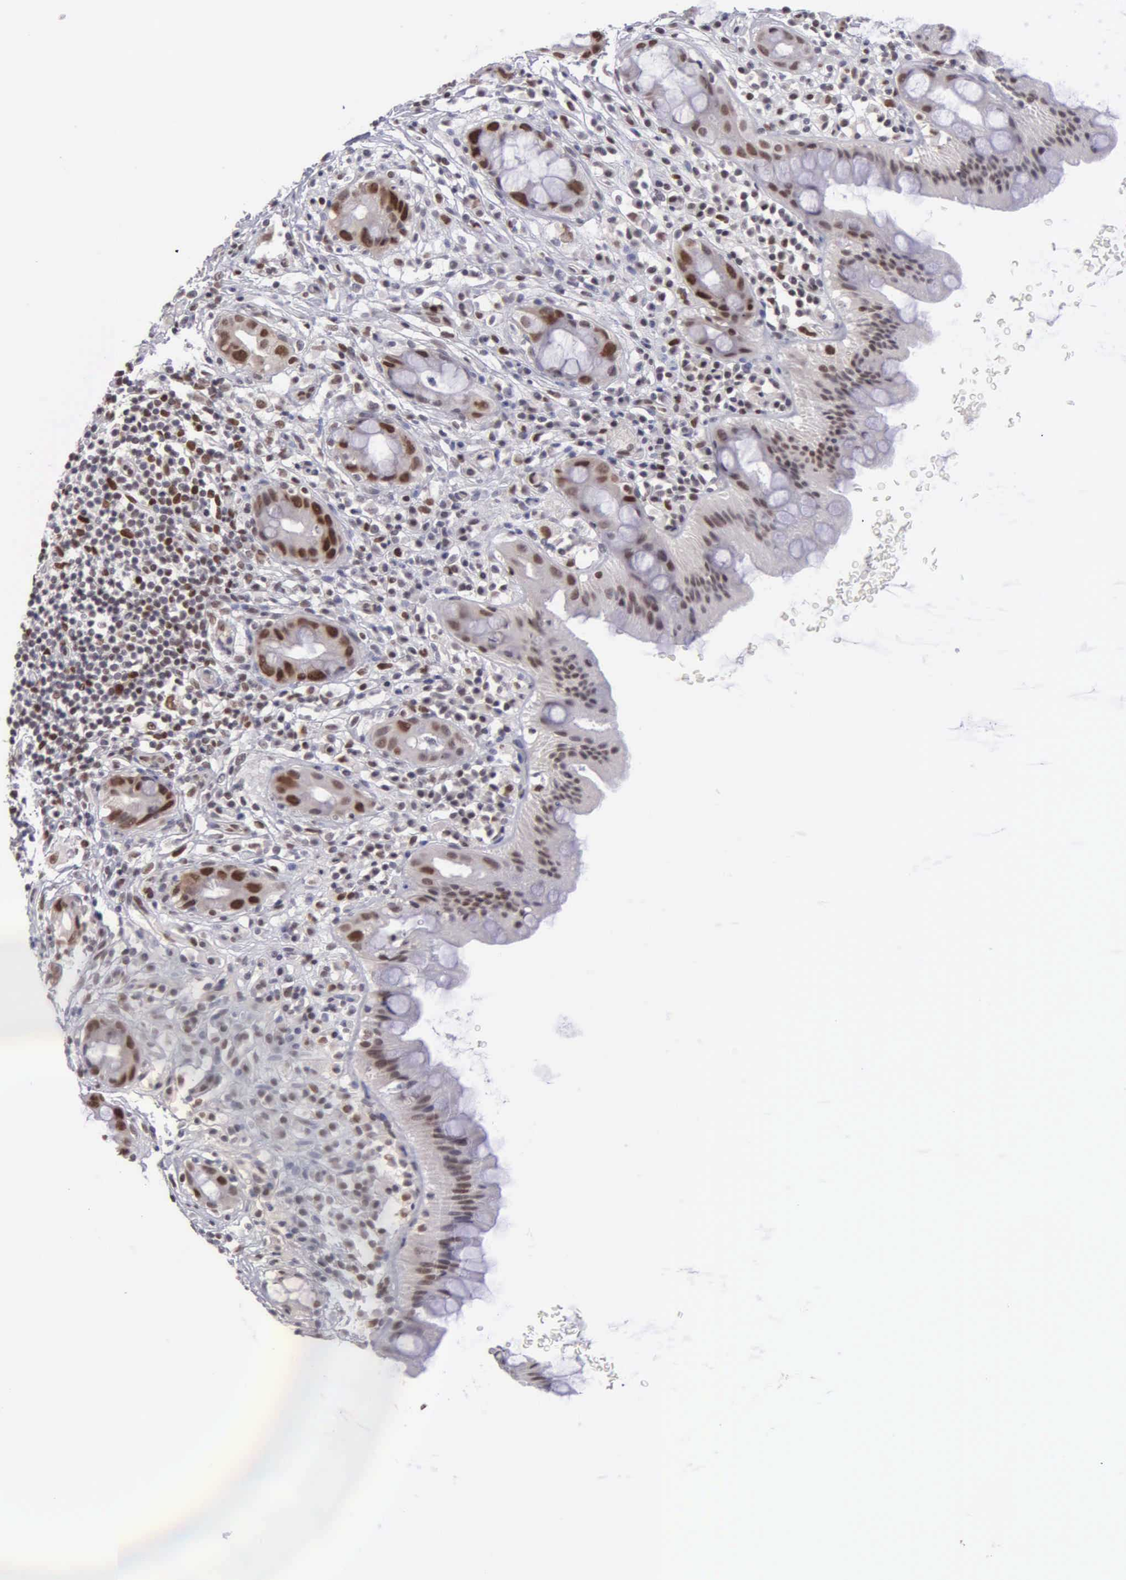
{"staining": {"intensity": "strong", "quantity": "25%-75%", "location": "nuclear"}, "tissue": "rectum", "cell_type": "Glandular cells", "image_type": "normal", "snomed": [{"axis": "morphology", "description": "Normal tissue, NOS"}, {"axis": "topography", "description": "Rectum"}], "caption": "Rectum stained with immunohistochemistry (IHC) exhibits strong nuclear expression in approximately 25%-75% of glandular cells. (DAB = brown stain, brightfield microscopy at high magnification).", "gene": "UBR7", "patient": {"sex": "male", "age": 65}}